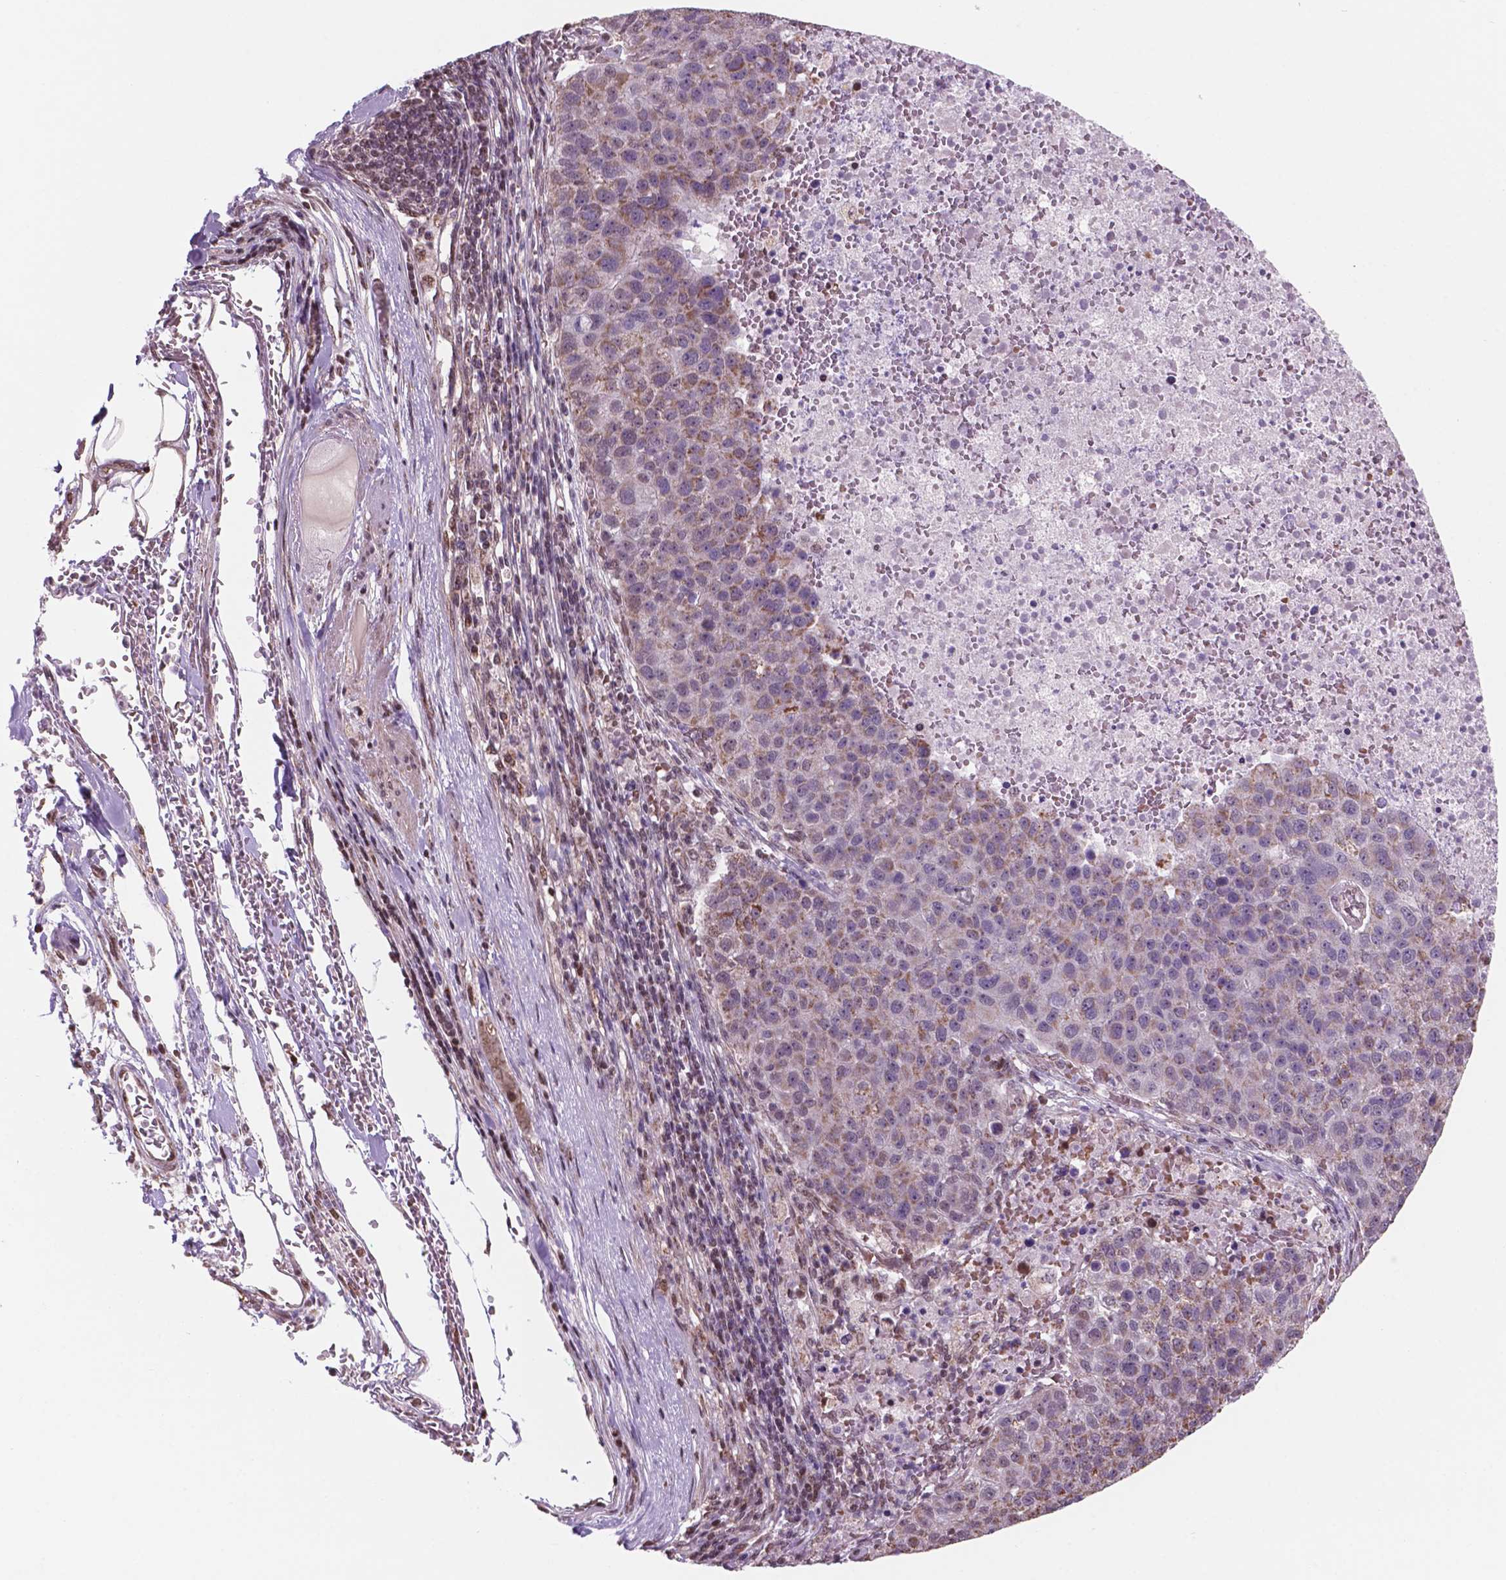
{"staining": {"intensity": "moderate", "quantity": "25%-75%", "location": "cytoplasmic/membranous"}, "tissue": "pancreatic cancer", "cell_type": "Tumor cells", "image_type": "cancer", "snomed": [{"axis": "morphology", "description": "Adenocarcinoma, NOS"}, {"axis": "topography", "description": "Pancreas"}], "caption": "Adenocarcinoma (pancreatic) tissue demonstrates moderate cytoplasmic/membranous positivity in approximately 25%-75% of tumor cells", "gene": "NDUFA10", "patient": {"sex": "female", "age": 61}}